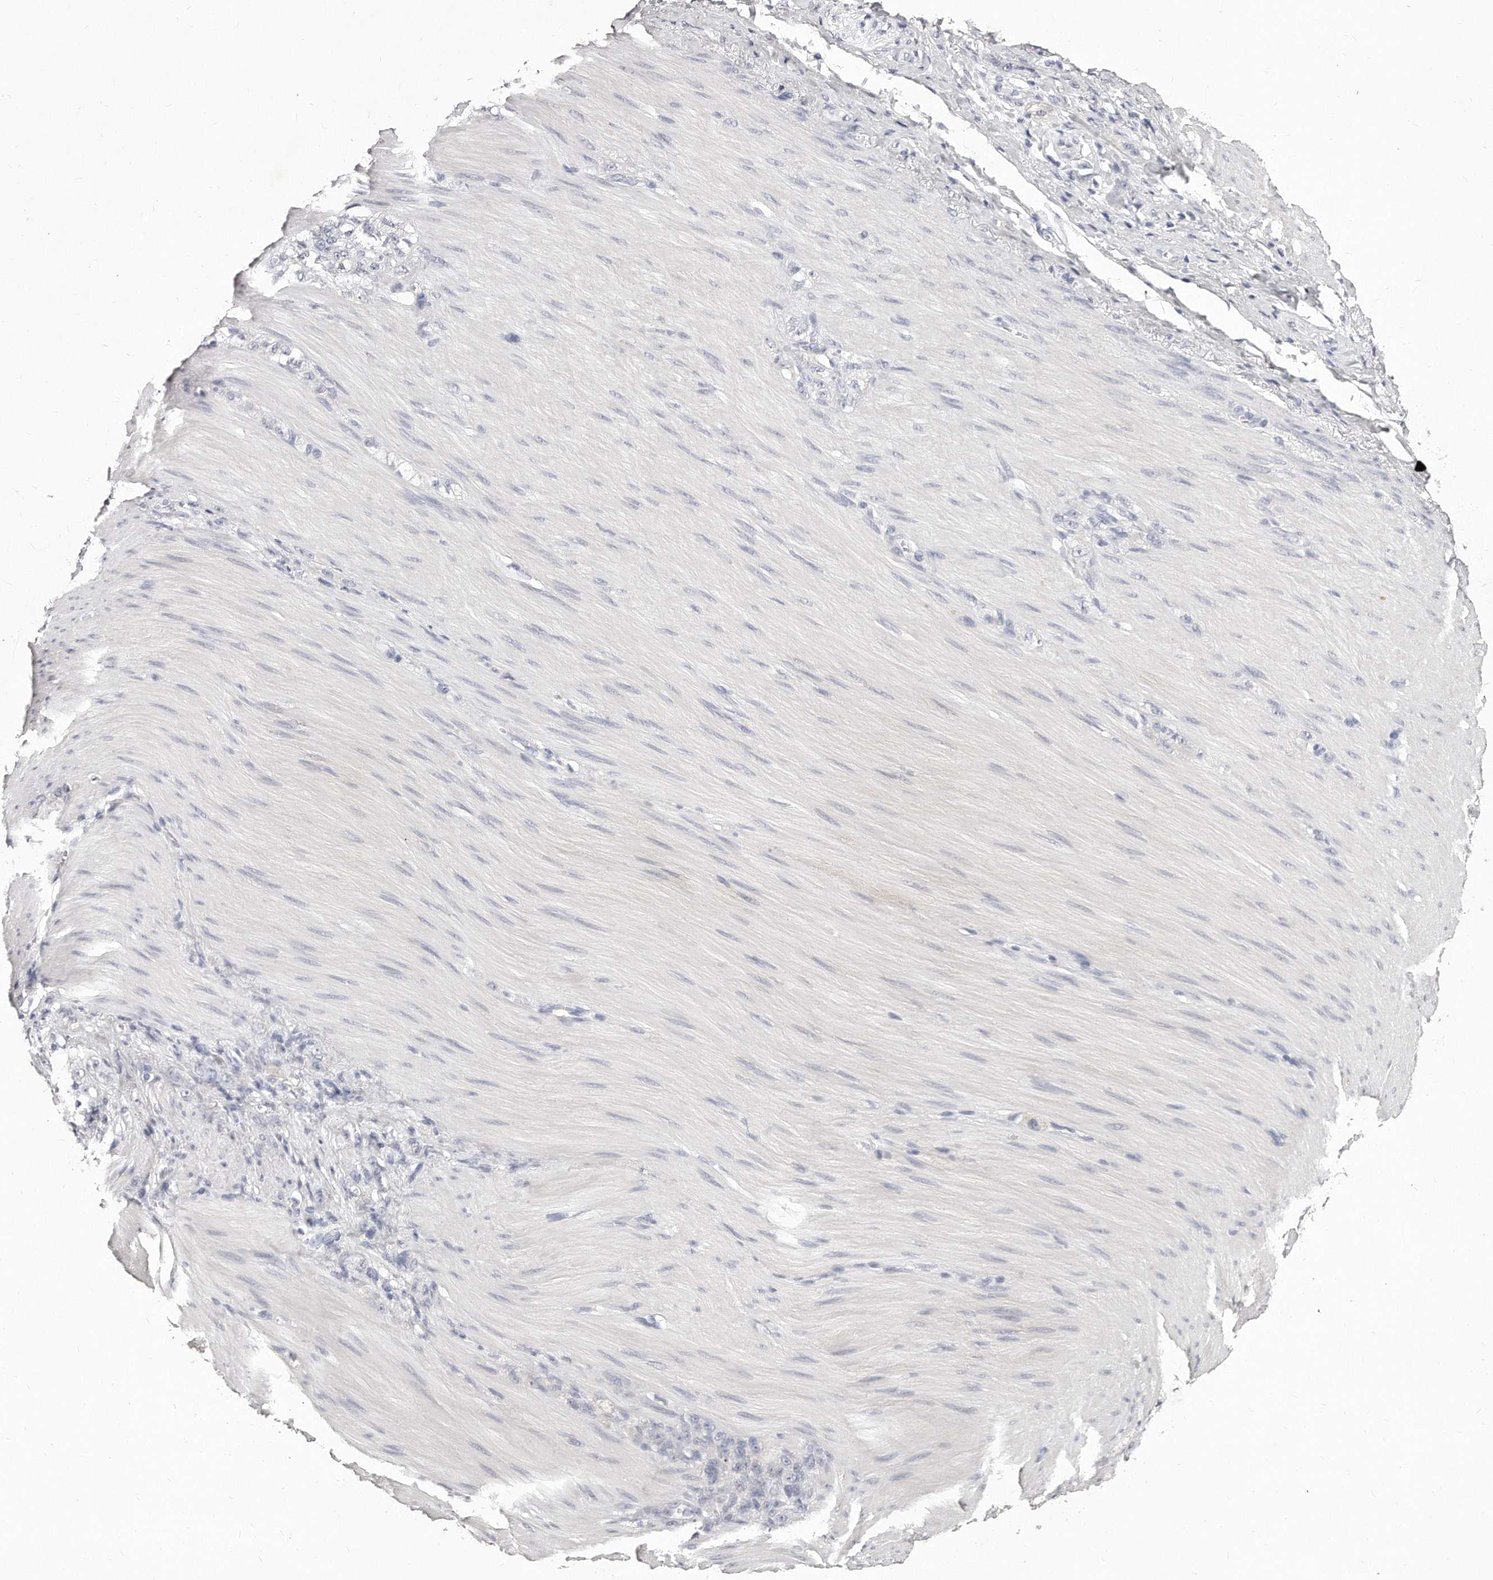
{"staining": {"intensity": "negative", "quantity": "none", "location": "none"}, "tissue": "stomach cancer", "cell_type": "Tumor cells", "image_type": "cancer", "snomed": [{"axis": "morphology", "description": "Normal tissue, NOS"}, {"axis": "morphology", "description": "Adenocarcinoma, NOS"}, {"axis": "topography", "description": "Stomach"}], "caption": "Immunohistochemistry photomicrograph of human adenocarcinoma (stomach) stained for a protein (brown), which displays no expression in tumor cells.", "gene": "GDA", "patient": {"sex": "male", "age": 82}}